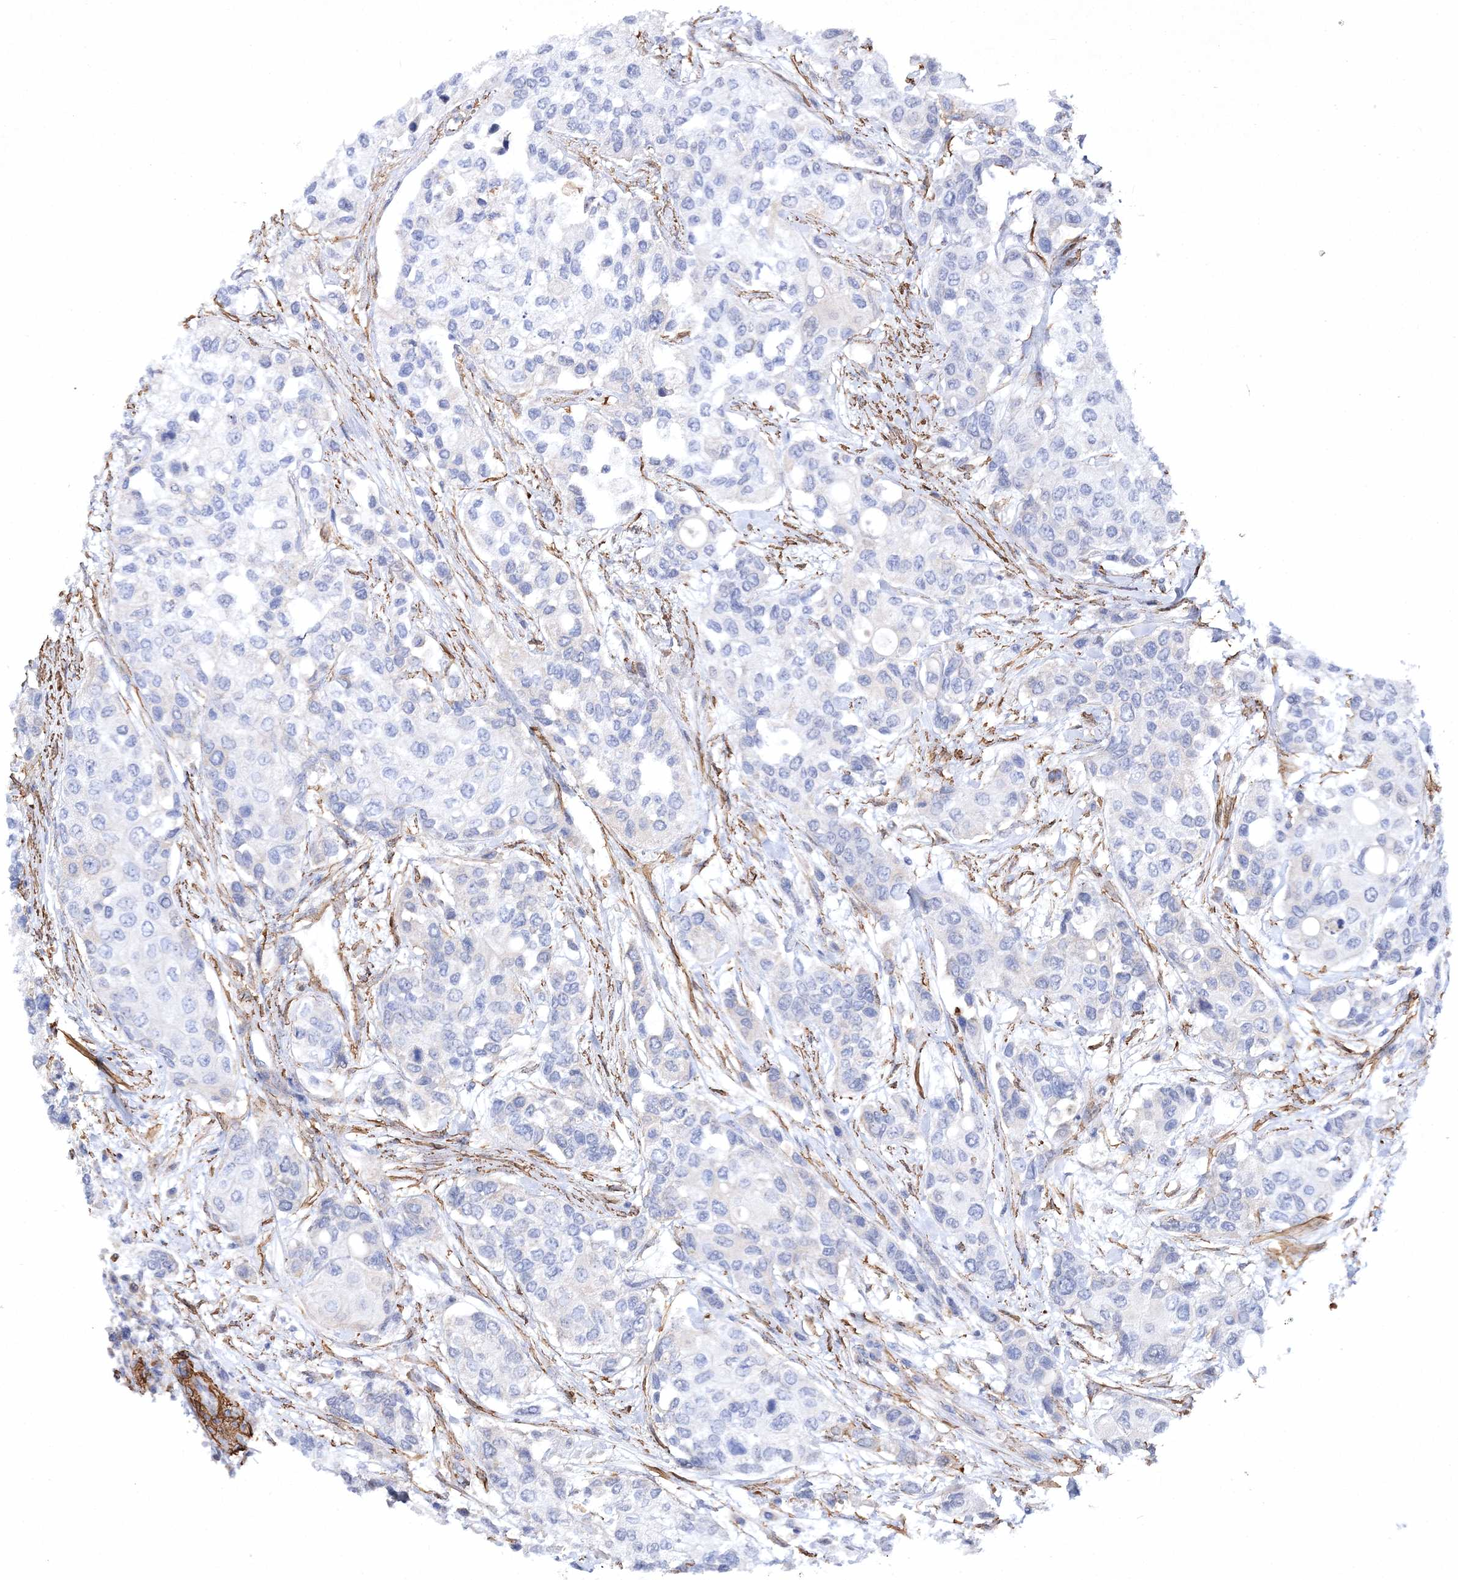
{"staining": {"intensity": "negative", "quantity": "none", "location": "none"}, "tissue": "urothelial cancer", "cell_type": "Tumor cells", "image_type": "cancer", "snomed": [{"axis": "morphology", "description": "Normal tissue, NOS"}, {"axis": "morphology", "description": "Urothelial carcinoma, High grade"}, {"axis": "topography", "description": "Vascular tissue"}, {"axis": "topography", "description": "Urinary bladder"}], "caption": "IHC histopathology image of neoplastic tissue: high-grade urothelial carcinoma stained with DAB demonstrates no significant protein positivity in tumor cells.", "gene": "RTN2", "patient": {"sex": "female", "age": 56}}